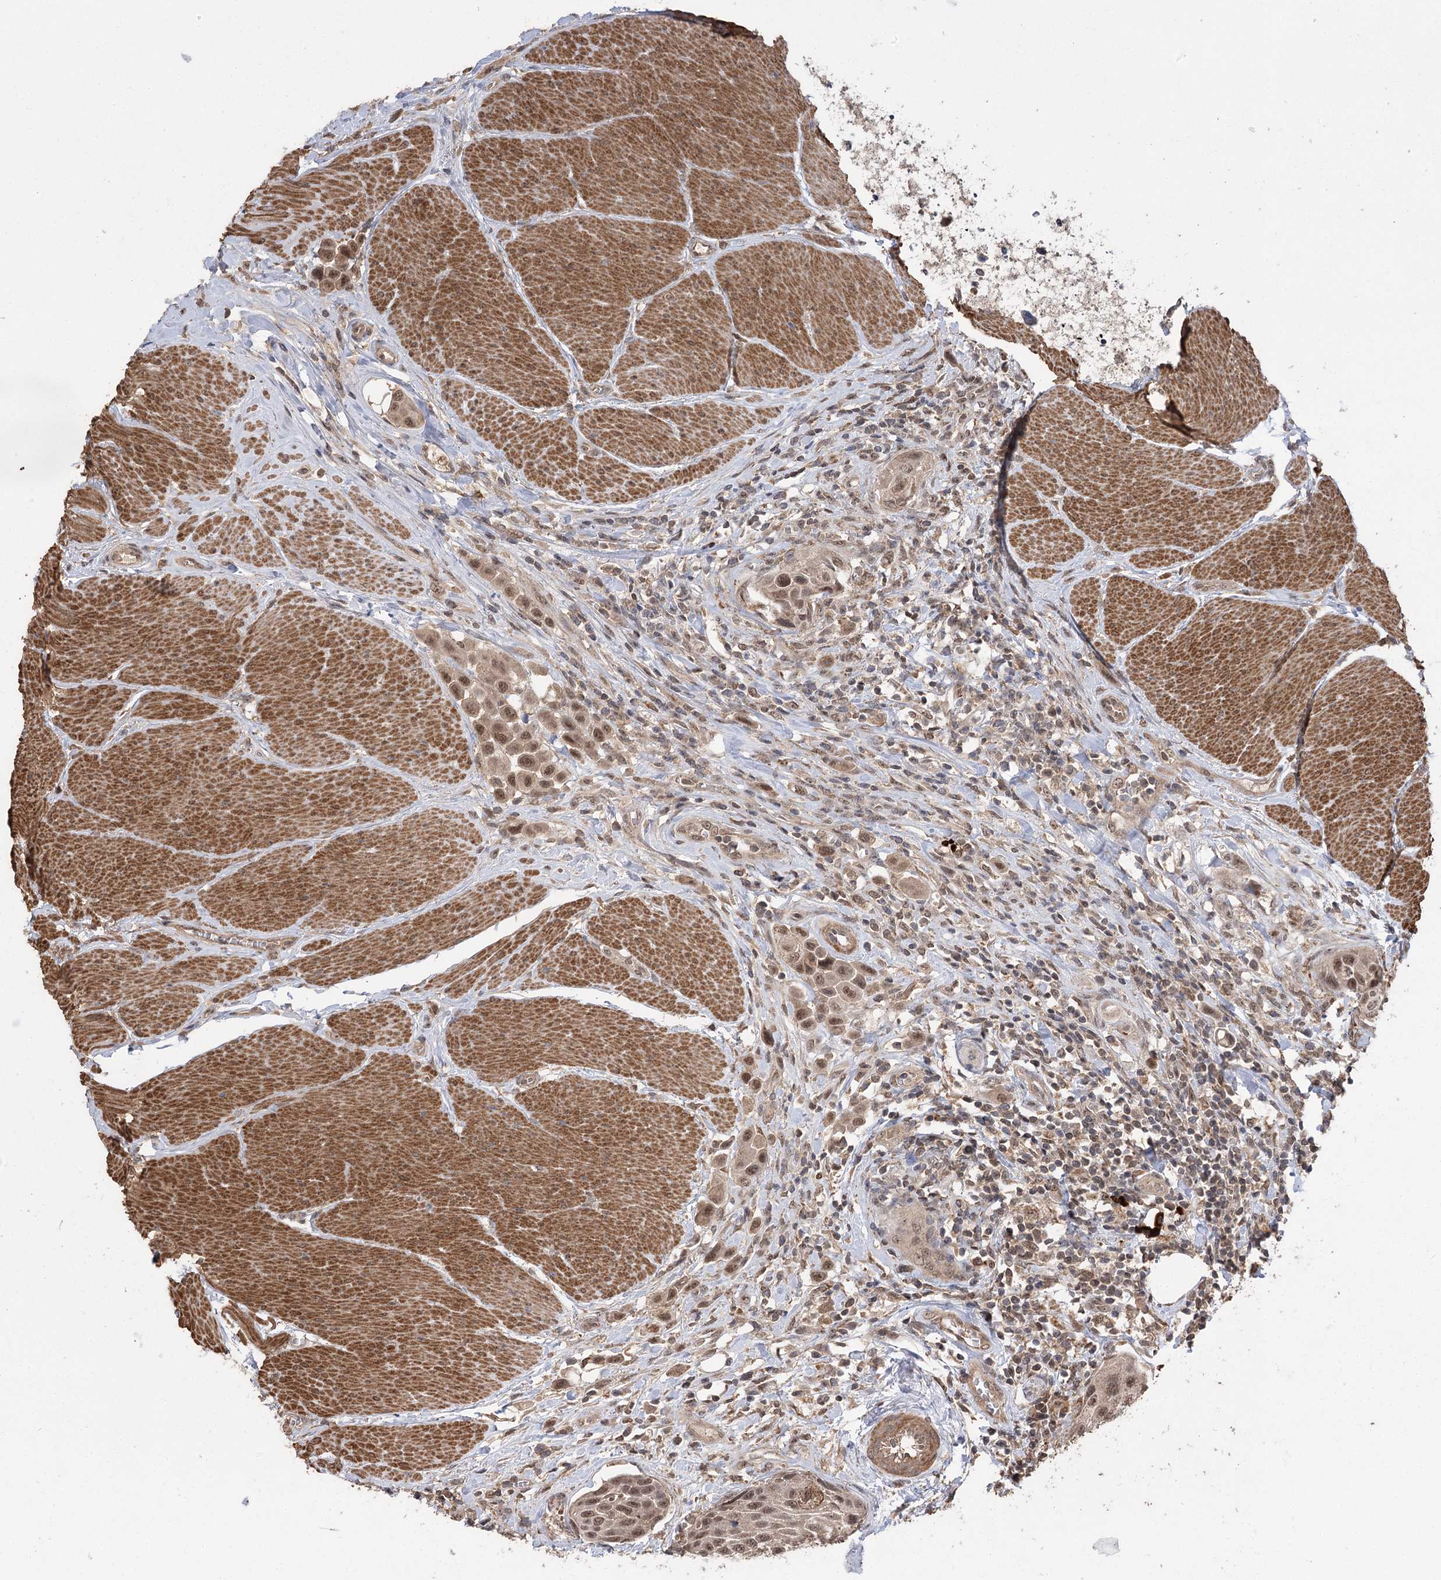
{"staining": {"intensity": "moderate", "quantity": ">75%", "location": "cytoplasmic/membranous,nuclear"}, "tissue": "urothelial cancer", "cell_type": "Tumor cells", "image_type": "cancer", "snomed": [{"axis": "morphology", "description": "Urothelial carcinoma, High grade"}, {"axis": "topography", "description": "Urinary bladder"}], "caption": "A histopathology image showing moderate cytoplasmic/membranous and nuclear staining in approximately >75% of tumor cells in urothelial carcinoma (high-grade), as visualized by brown immunohistochemical staining.", "gene": "TENM2", "patient": {"sex": "male", "age": 50}}